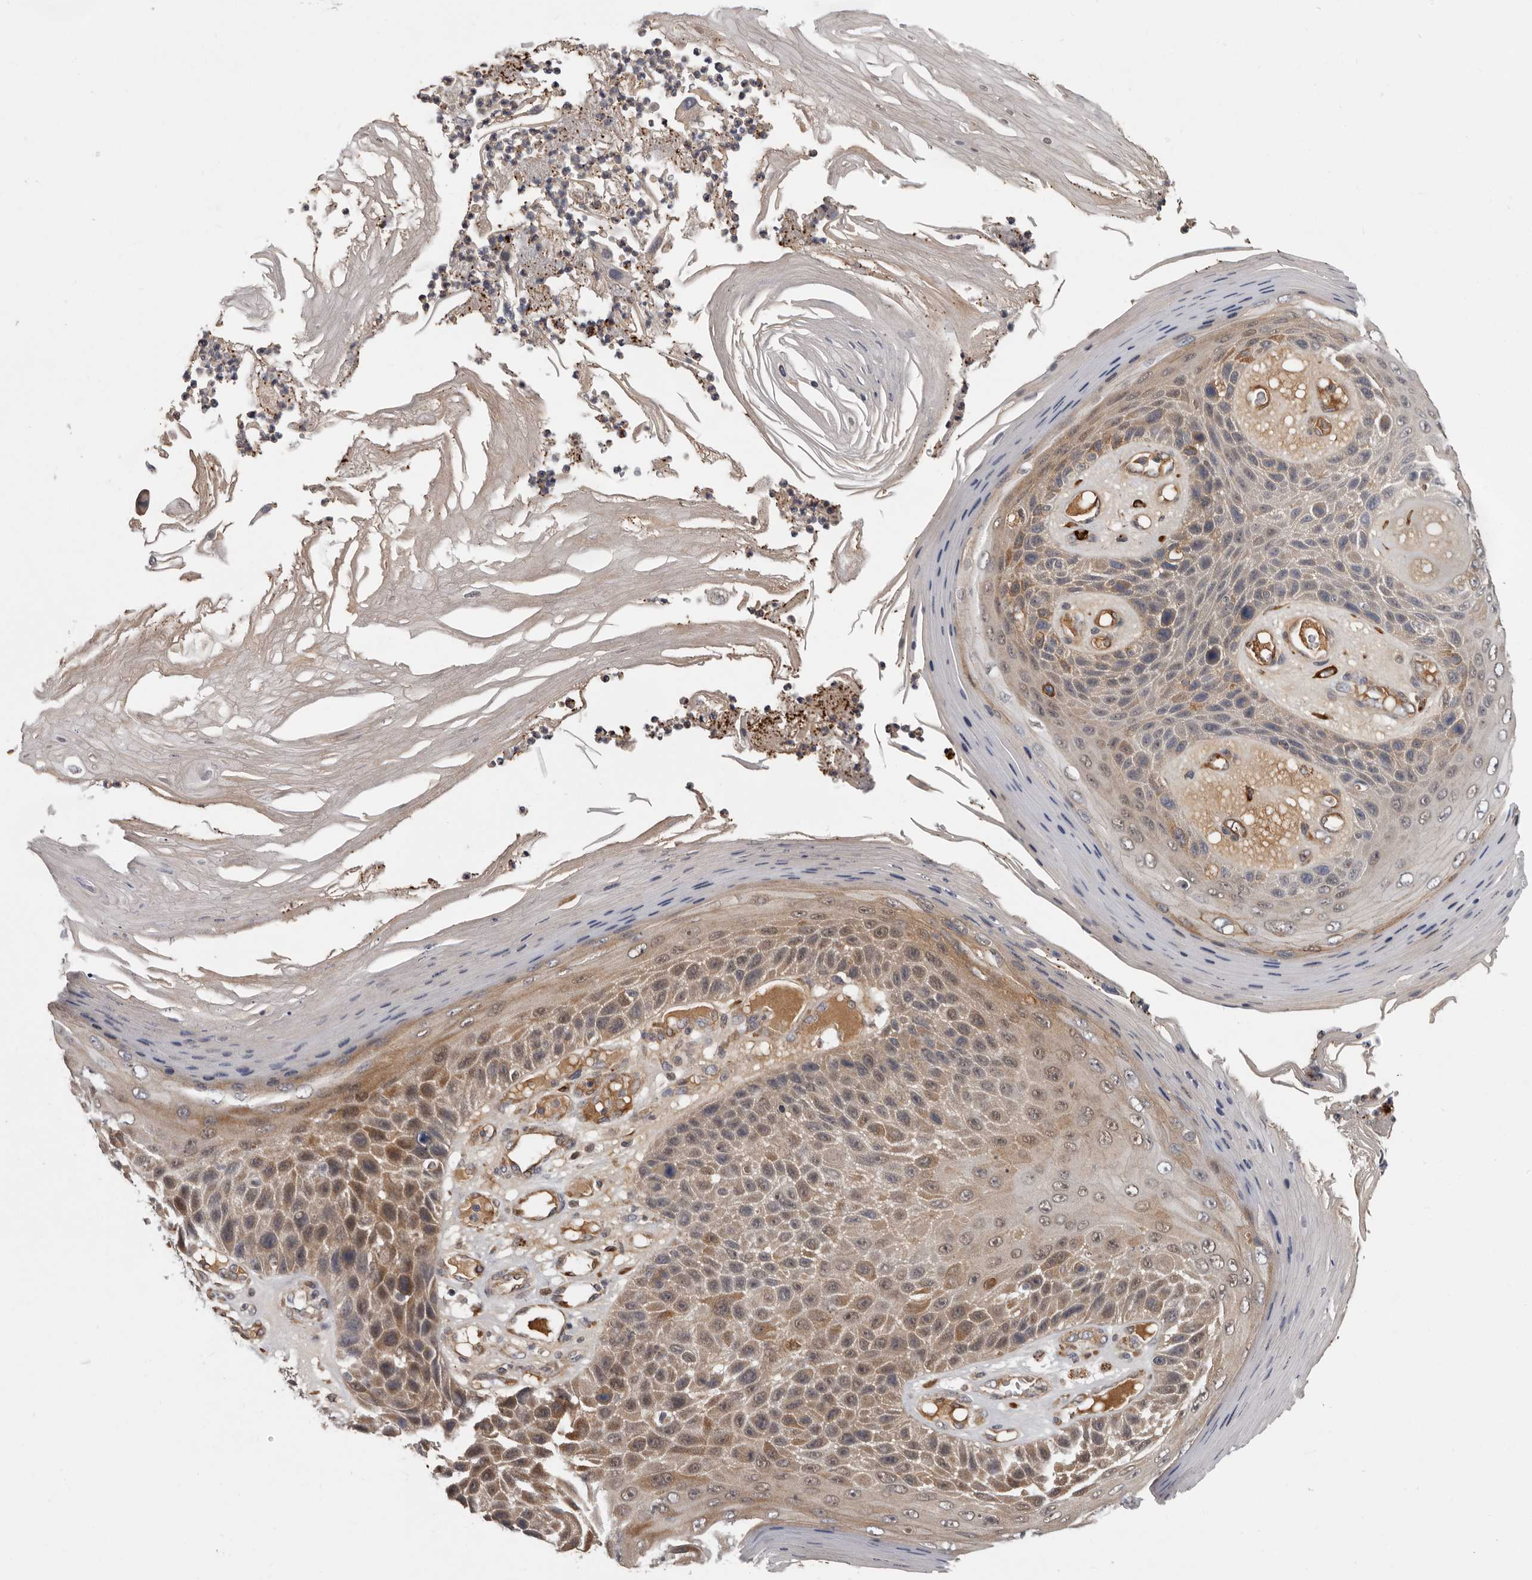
{"staining": {"intensity": "moderate", "quantity": ">75%", "location": "cytoplasmic/membranous"}, "tissue": "skin cancer", "cell_type": "Tumor cells", "image_type": "cancer", "snomed": [{"axis": "morphology", "description": "Squamous cell carcinoma, NOS"}, {"axis": "topography", "description": "Skin"}], "caption": "There is medium levels of moderate cytoplasmic/membranous expression in tumor cells of squamous cell carcinoma (skin), as demonstrated by immunohistochemical staining (brown color).", "gene": "MTF1", "patient": {"sex": "female", "age": 88}}